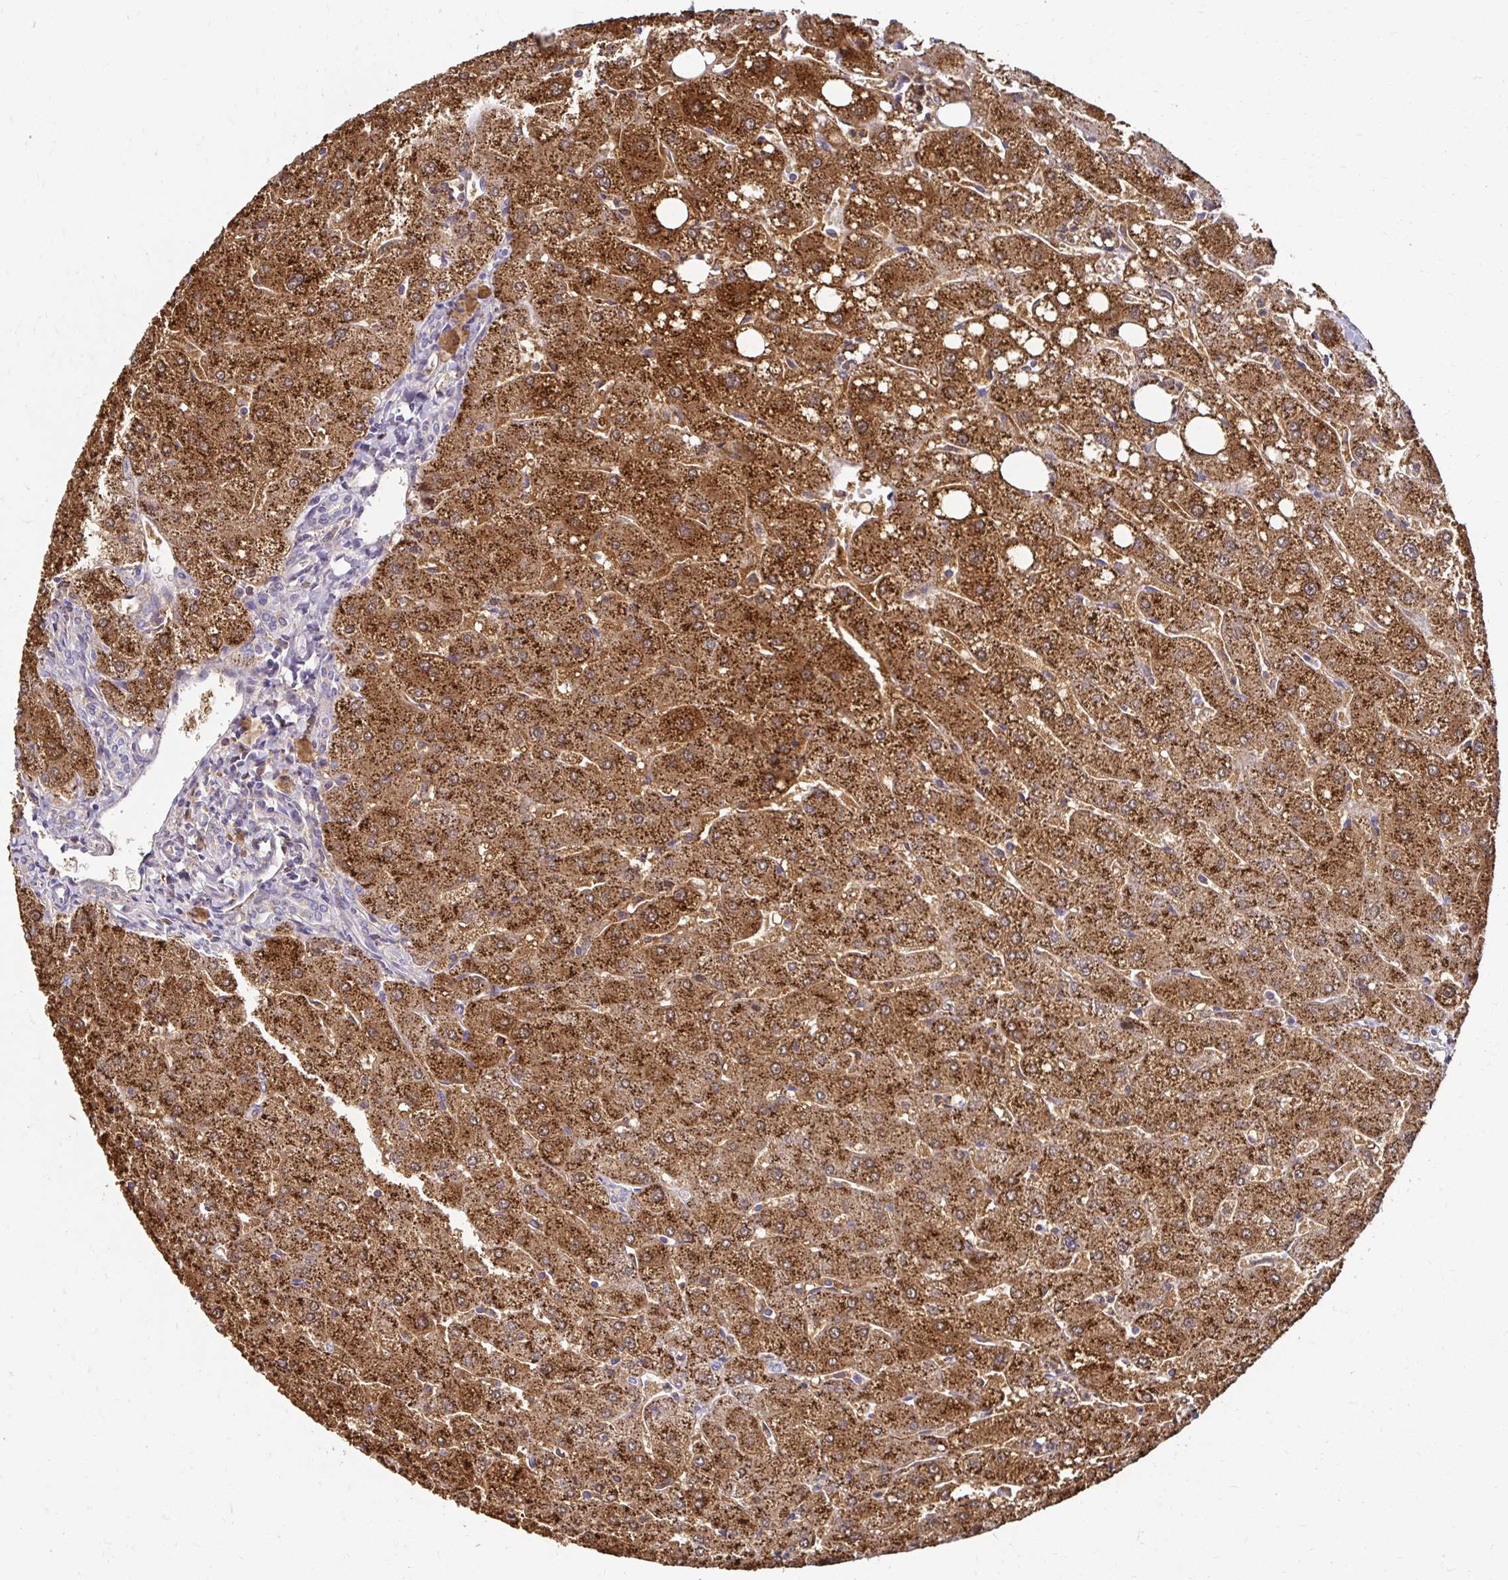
{"staining": {"intensity": "moderate", "quantity": ">75%", "location": "cytoplasmic/membranous"}, "tissue": "liver", "cell_type": "Cholangiocytes", "image_type": "normal", "snomed": [{"axis": "morphology", "description": "Normal tissue, NOS"}, {"axis": "topography", "description": "Liver"}], "caption": "Moderate cytoplasmic/membranous expression for a protein is present in about >75% of cholangiocytes of unremarkable liver using immunohistochemistry (IHC).", "gene": "GK2", "patient": {"sex": "male", "age": 67}}